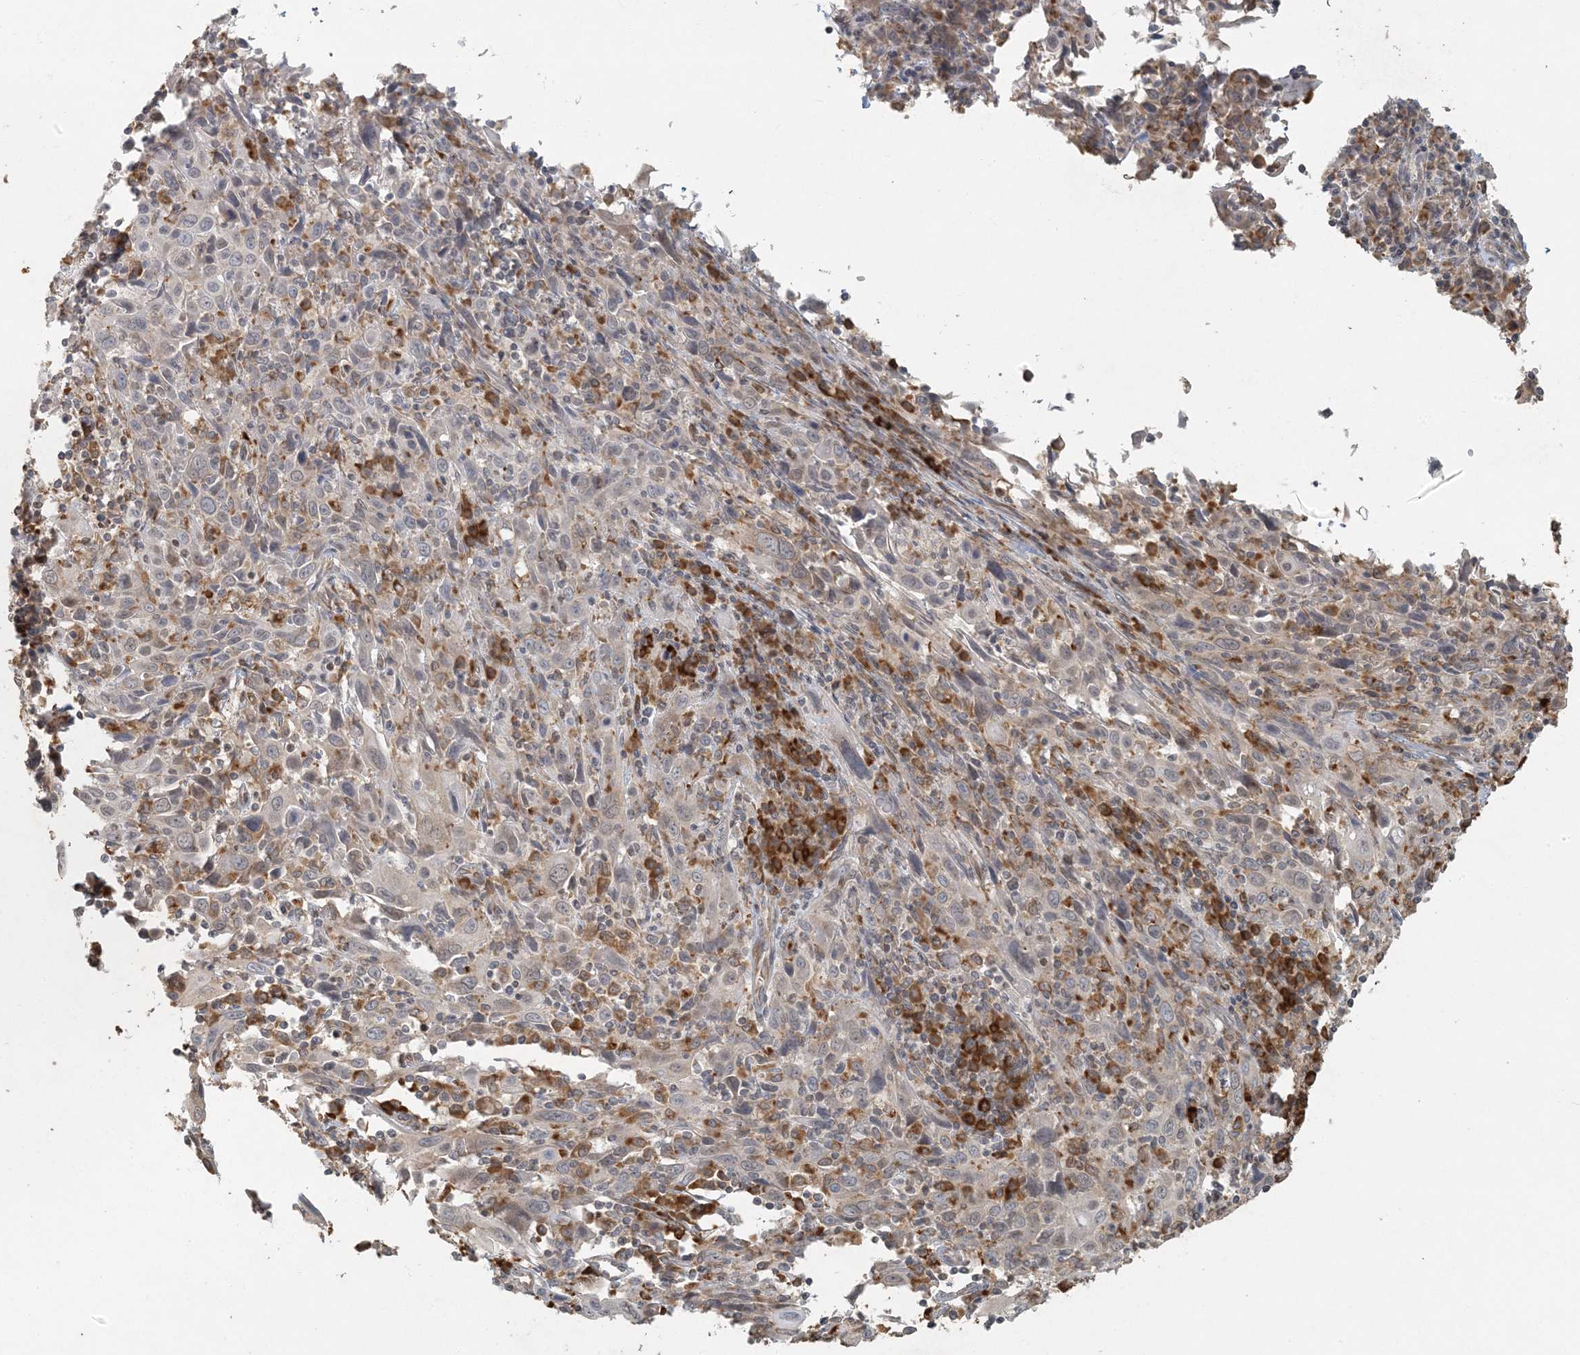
{"staining": {"intensity": "weak", "quantity": "<25%", "location": "nuclear"}, "tissue": "cervical cancer", "cell_type": "Tumor cells", "image_type": "cancer", "snomed": [{"axis": "morphology", "description": "Squamous cell carcinoma, NOS"}, {"axis": "topography", "description": "Cervix"}], "caption": "This is an IHC image of human squamous cell carcinoma (cervical). There is no staining in tumor cells.", "gene": "AK9", "patient": {"sex": "female", "age": 46}}